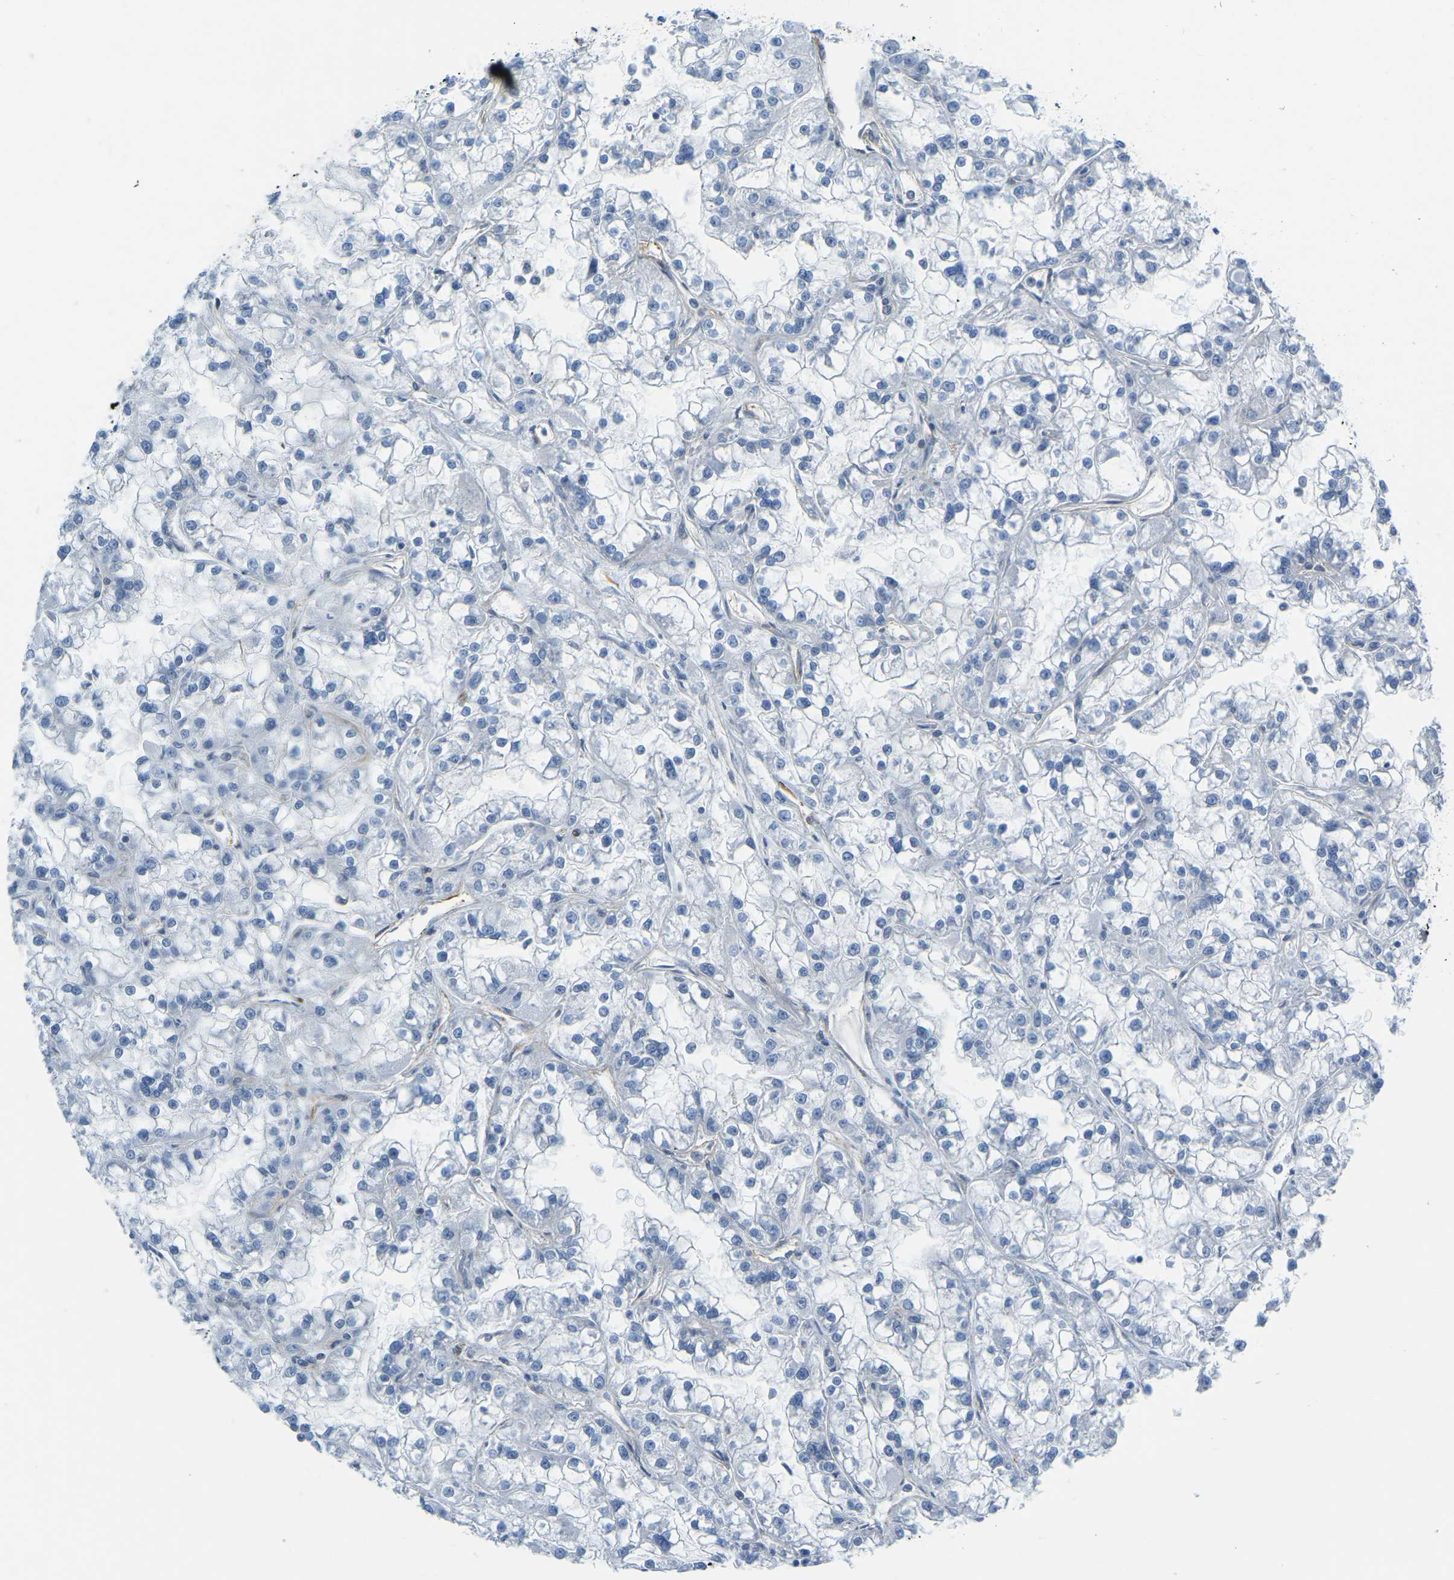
{"staining": {"intensity": "negative", "quantity": "none", "location": "none"}, "tissue": "renal cancer", "cell_type": "Tumor cells", "image_type": "cancer", "snomed": [{"axis": "morphology", "description": "Adenocarcinoma, NOS"}, {"axis": "topography", "description": "Kidney"}], "caption": "Micrograph shows no significant protein staining in tumor cells of adenocarcinoma (renal).", "gene": "MYL3", "patient": {"sex": "female", "age": 52}}